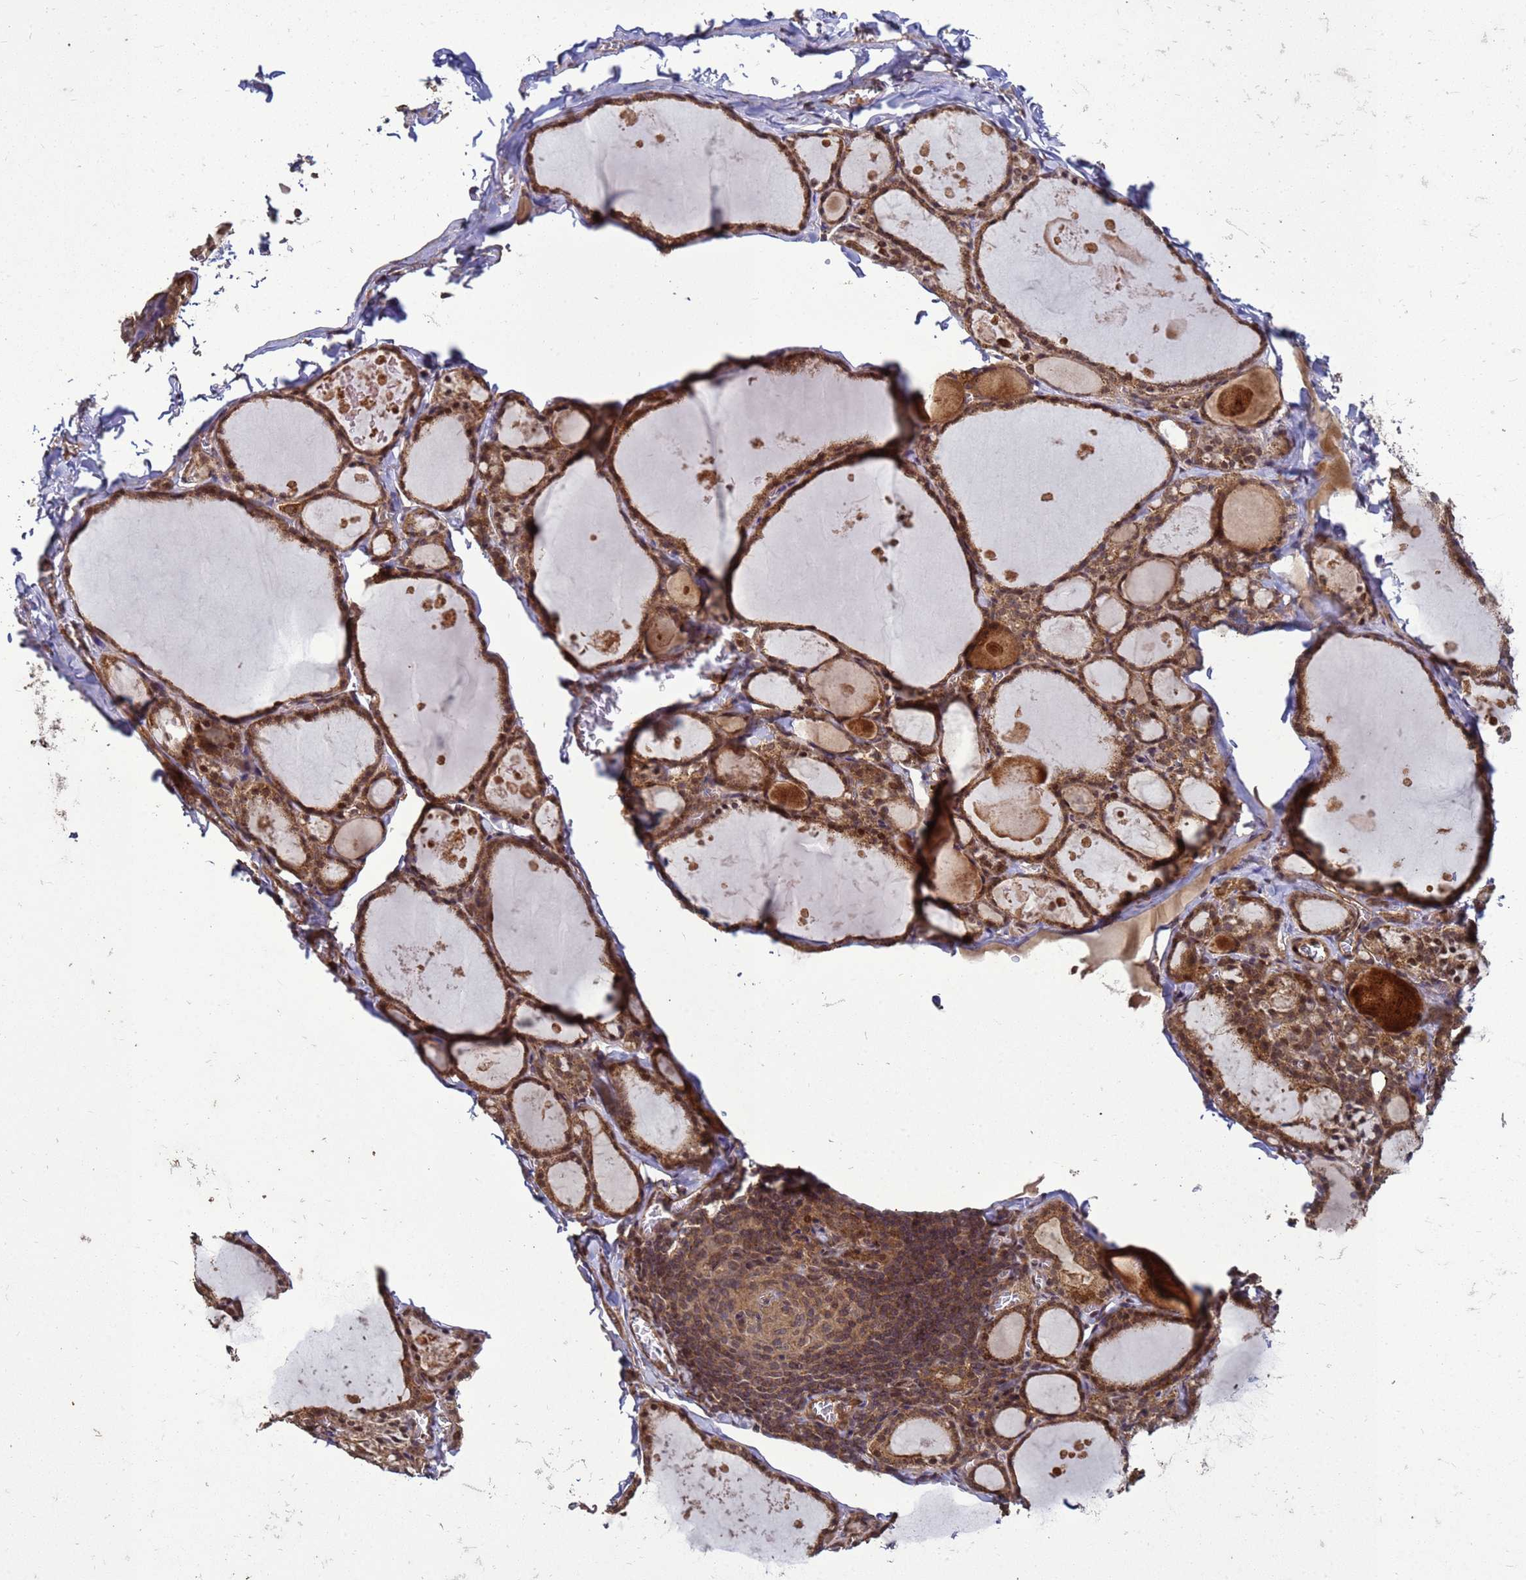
{"staining": {"intensity": "strong", "quantity": ">75%", "location": "cytoplasmic/membranous,nuclear"}, "tissue": "thyroid gland", "cell_type": "Glandular cells", "image_type": "normal", "snomed": [{"axis": "morphology", "description": "Normal tissue, NOS"}, {"axis": "topography", "description": "Thyroid gland"}], "caption": "Immunohistochemical staining of unremarkable human thyroid gland demonstrates strong cytoplasmic/membranous,nuclear protein positivity in about >75% of glandular cells.", "gene": "CRBN", "patient": {"sex": "male", "age": 56}}